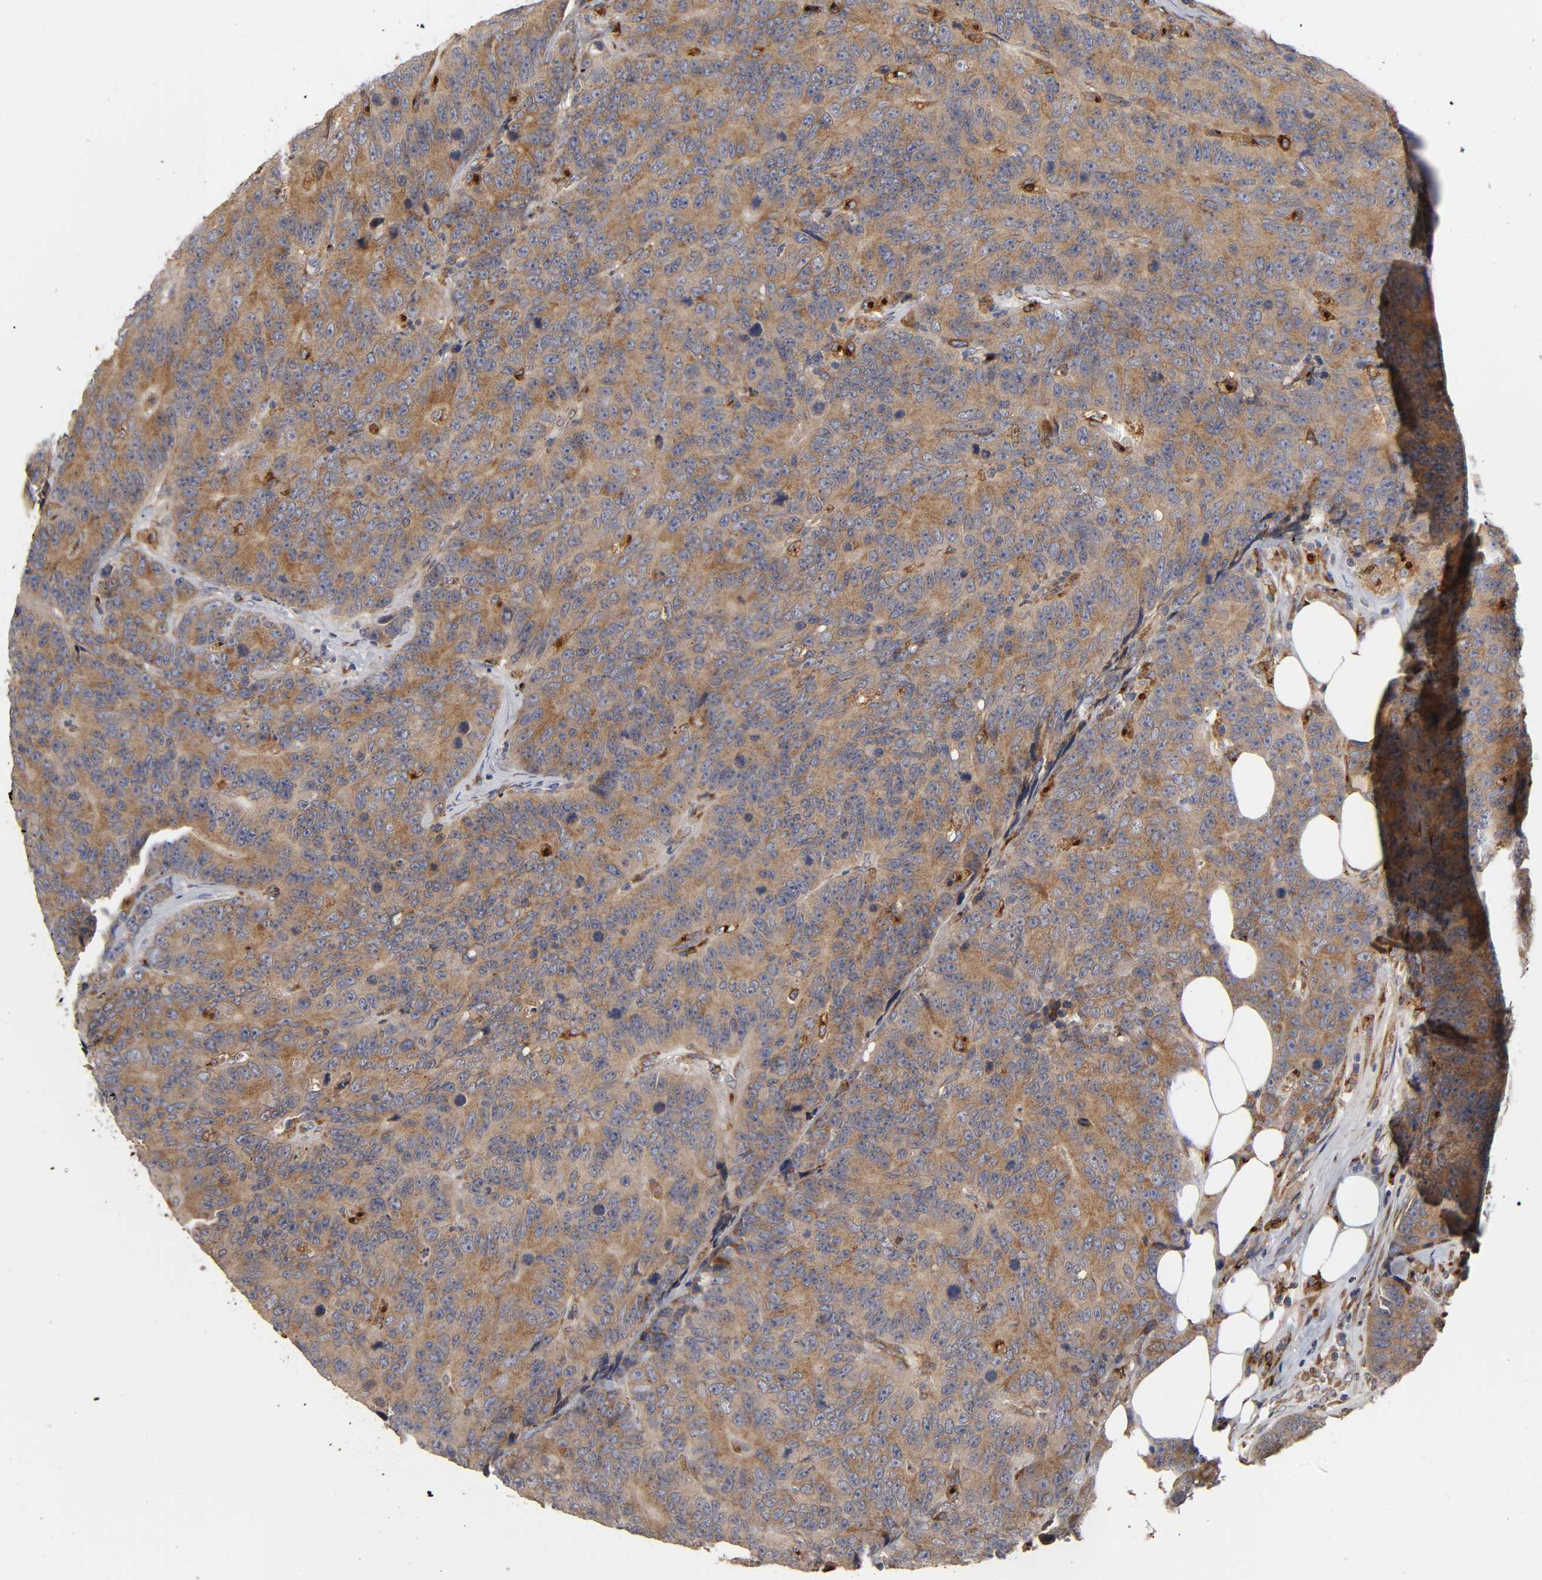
{"staining": {"intensity": "moderate", "quantity": ">75%", "location": "cytoplasmic/membranous"}, "tissue": "colorectal cancer", "cell_type": "Tumor cells", "image_type": "cancer", "snomed": [{"axis": "morphology", "description": "Adenocarcinoma, NOS"}, {"axis": "topography", "description": "Colon"}], "caption": "DAB (3,3'-diaminobenzidine) immunohistochemical staining of human colorectal adenocarcinoma displays moderate cytoplasmic/membranous protein staining in about >75% of tumor cells. (Brightfield microscopy of DAB IHC at high magnification).", "gene": "GNPTG", "patient": {"sex": "female", "age": 86}}